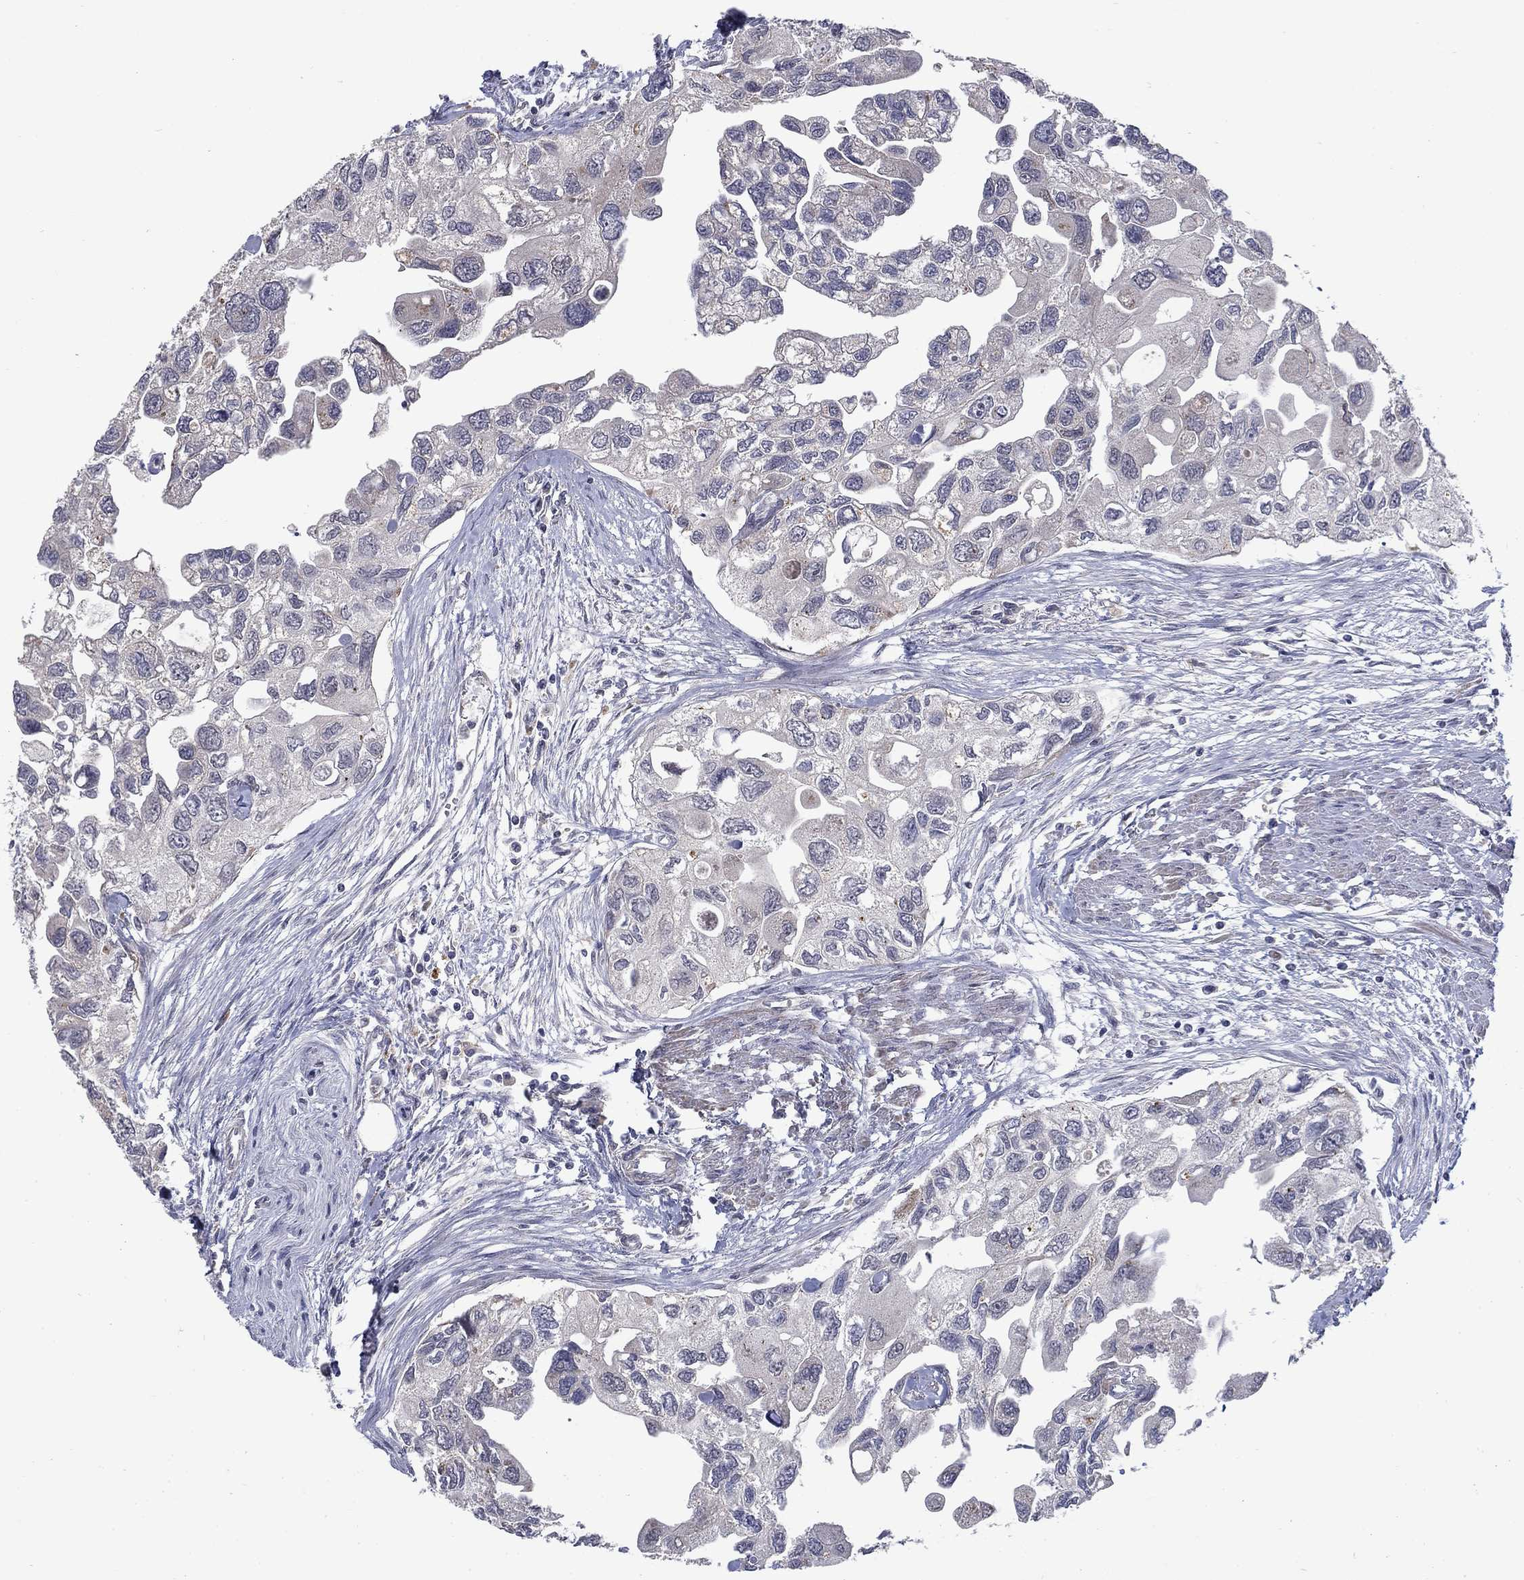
{"staining": {"intensity": "negative", "quantity": "none", "location": "none"}, "tissue": "urothelial cancer", "cell_type": "Tumor cells", "image_type": "cancer", "snomed": [{"axis": "morphology", "description": "Urothelial carcinoma, High grade"}, {"axis": "topography", "description": "Urinary bladder"}], "caption": "Tumor cells show no significant positivity in urothelial cancer.", "gene": "FAM3B", "patient": {"sex": "male", "age": 59}}